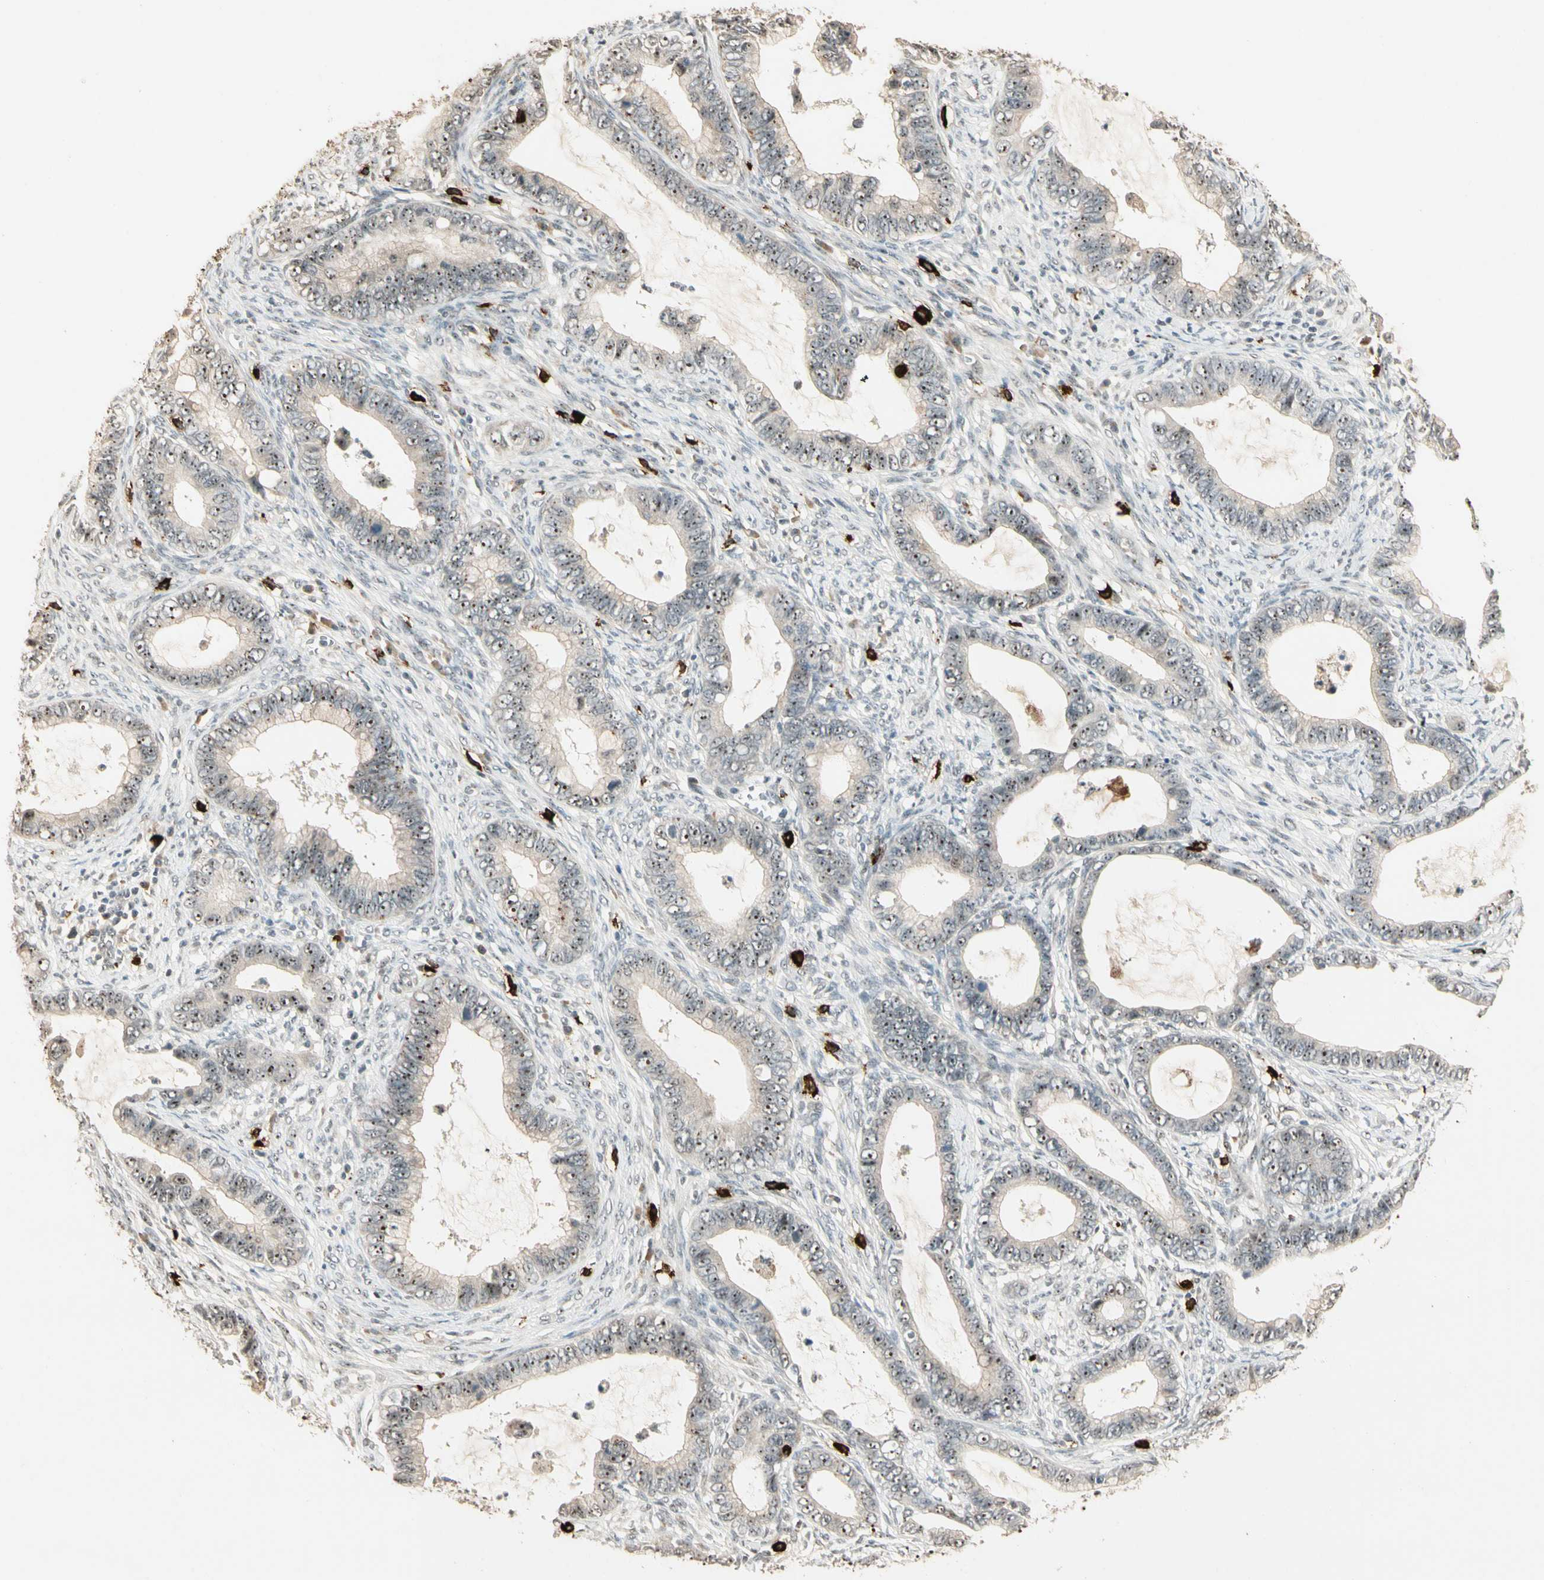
{"staining": {"intensity": "moderate", "quantity": ">75%", "location": "nuclear"}, "tissue": "cervical cancer", "cell_type": "Tumor cells", "image_type": "cancer", "snomed": [{"axis": "morphology", "description": "Adenocarcinoma, NOS"}, {"axis": "topography", "description": "Cervix"}], "caption": "This is a photomicrograph of immunohistochemistry staining of adenocarcinoma (cervical), which shows moderate staining in the nuclear of tumor cells.", "gene": "ETV4", "patient": {"sex": "female", "age": 44}}